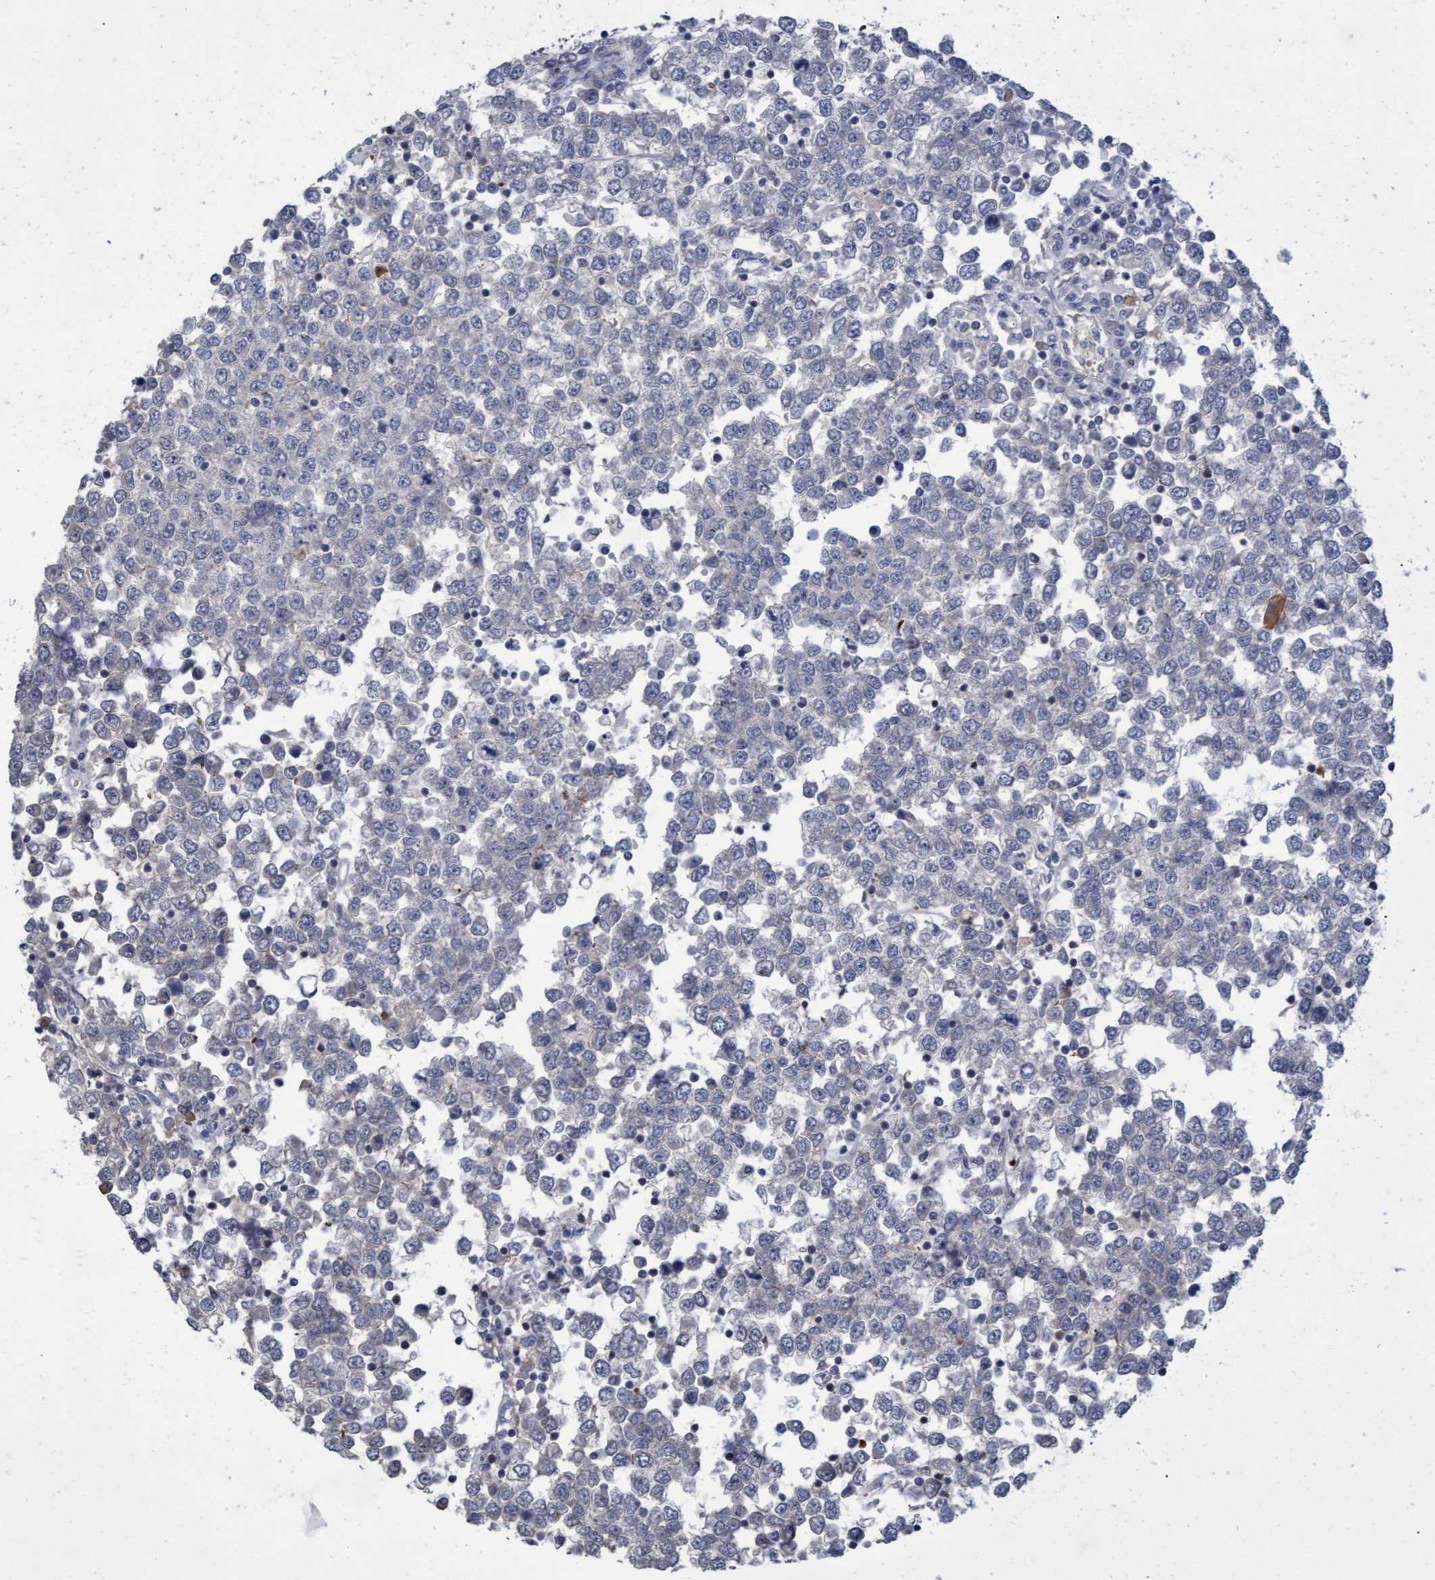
{"staining": {"intensity": "negative", "quantity": "none", "location": "none"}, "tissue": "testis cancer", "cell_type": "Tumor cells", "image_type": "cancer", "snomed": [{"axis": "morphology", "description": "Seminoma, NOS"}, {"axis": "topography", "description": "Testis"}], "caption": "This micrograph is of testis seminoma stained with immunohistochemistry to label a protein in brown with the nuclei are counter-stained blue. There is no staining in tumor cells.", "gene": "NAA15", "patient": {"sex": "male", "age": 65}}